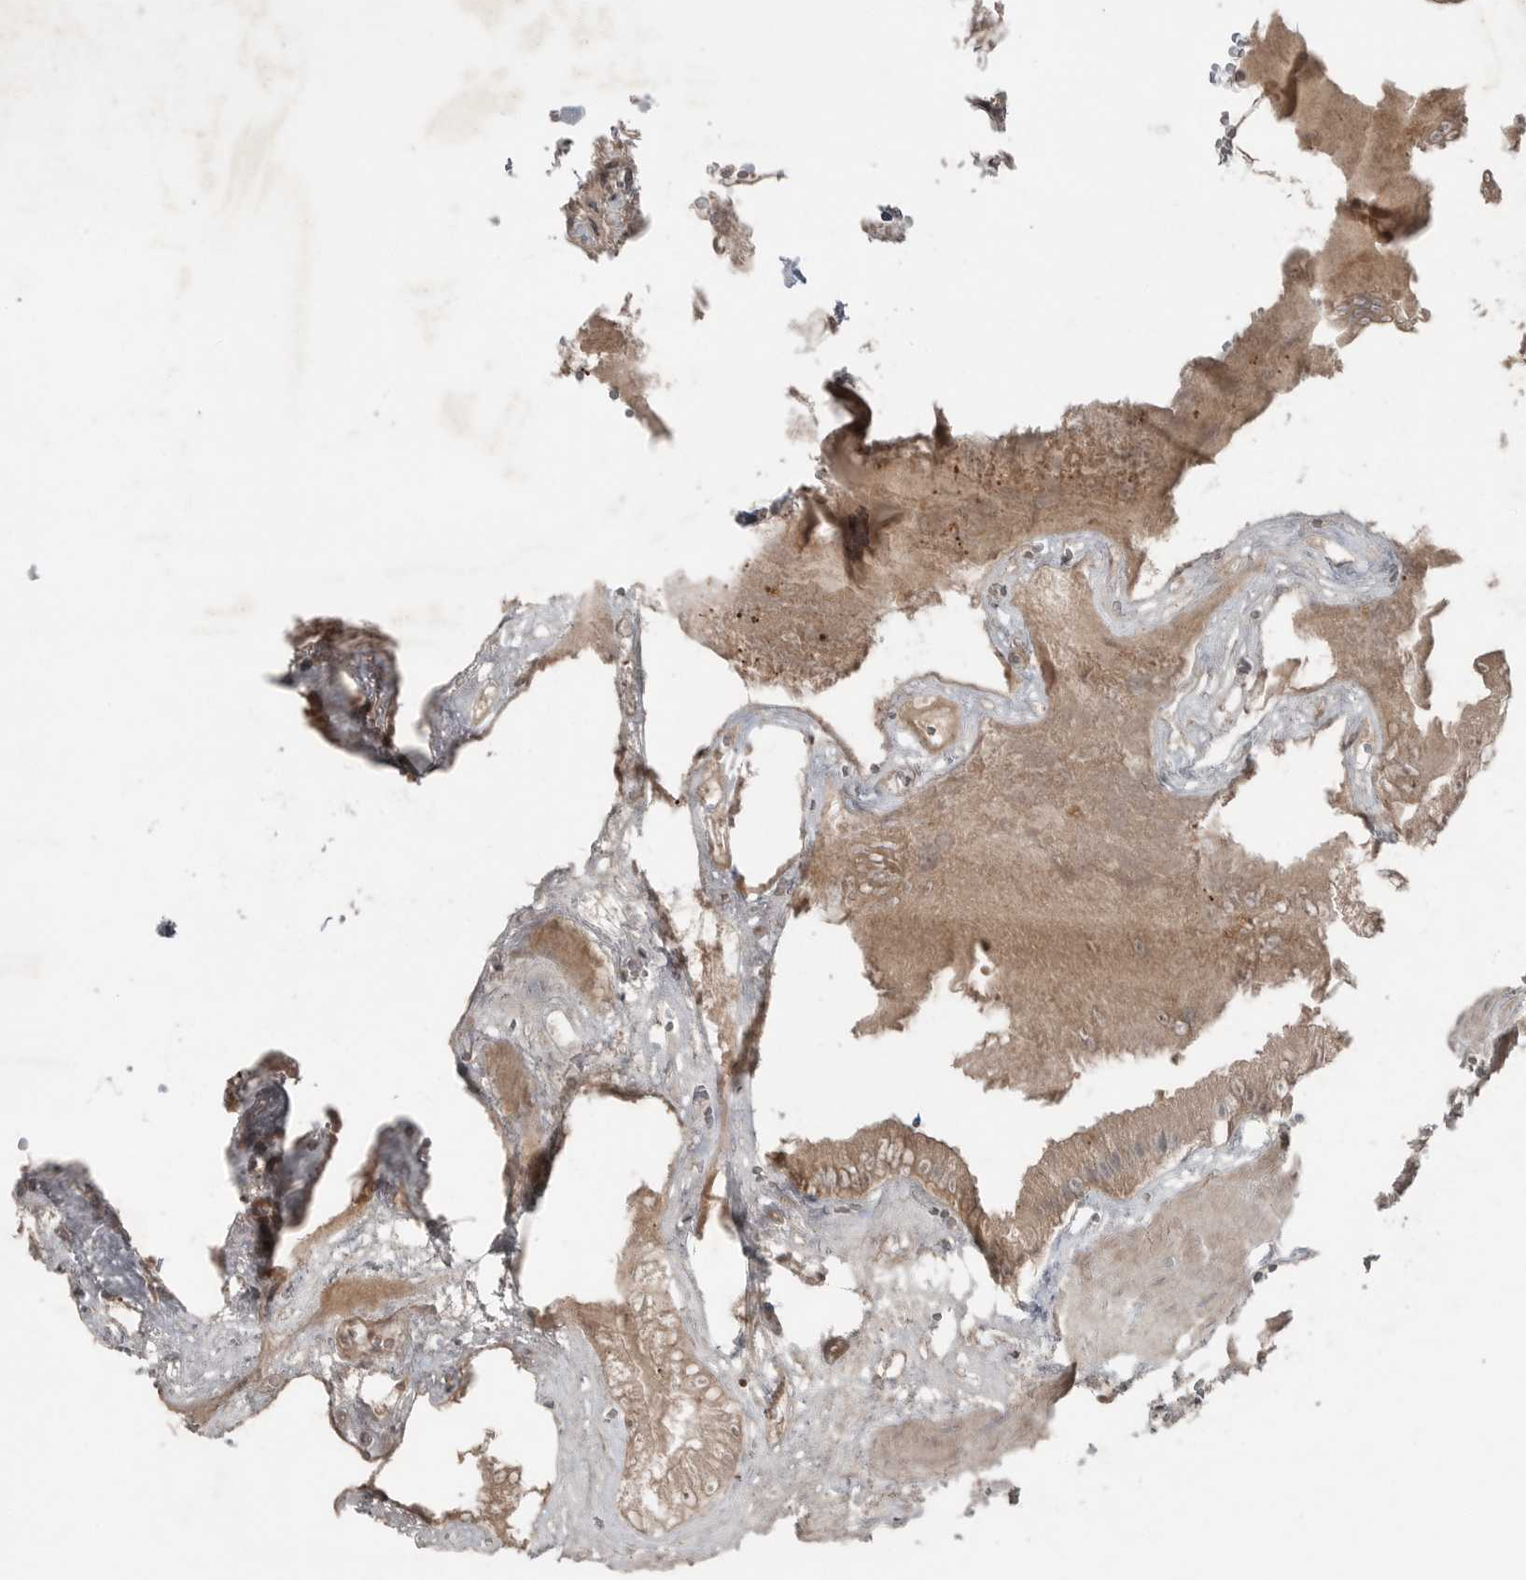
{"staining": {"intensity": "moderate", "quantity": ">75%", "location": "cytoplasmic/membranous"}, "tissue": "gallbladder", "cell_type": "Glandular cells", "image_type": "normal", "snomed": [{"axis": "morphology", "description": "Normal tissue, NOS"}, {"axis": "topography", "description": "Gallbladder"}], "caption": "Glandular cells show moderate cytoplasmic/membranous expression in about >75% of cells in unremarkable gallbladder.", "gene": "SCP2", "patient": {"sex": "male", "age": 55}}